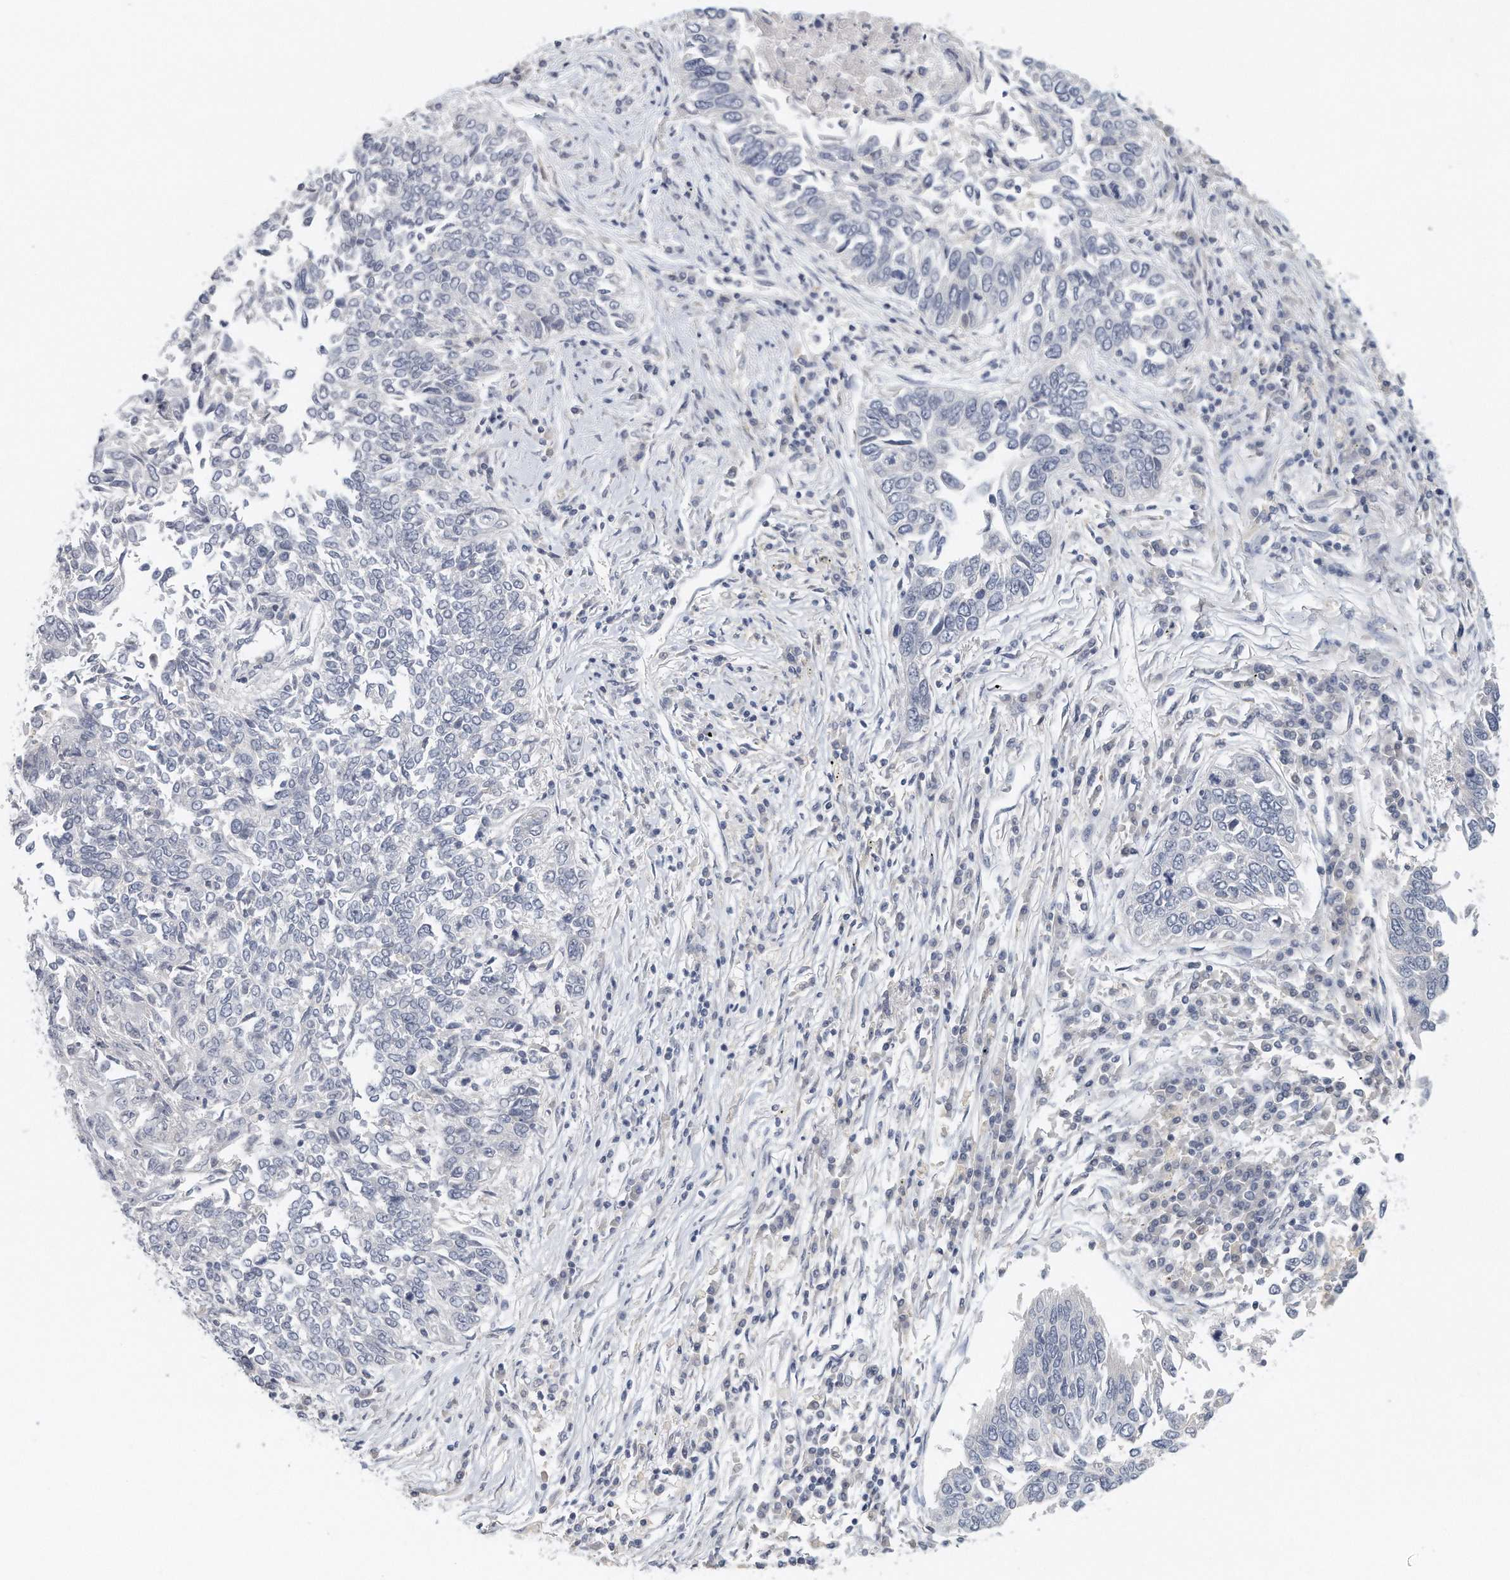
{"staining": {"intensity": "negative", "quantity": "none", "location": "none"}, "tissue": "lung cancer", "cell_type": "Tumor cells", "image_type": "cancer", "snomed": [{"axis": "morphology", "description": "Normal tissue, NOS"}, {"axis": "morphology", "description": "Squamous cell carcinoma, NOS"}, {"axis": "topography", "description": "Cartilage tissue"}, {"axis": "topography", "description": "Bronchus"}, {"axis": "topography", "description": "Lung"}, {"axis": "topography", "description": "Peripheral nerve tissue"}], "caption": "This image is of lung cancer stained with IHC to label a protein in brown with the nuclei are counter-stained blue. There is no expression in tumor cells.", "gene": "DDX43", "patient": {"sex": "female", "age": 49}}